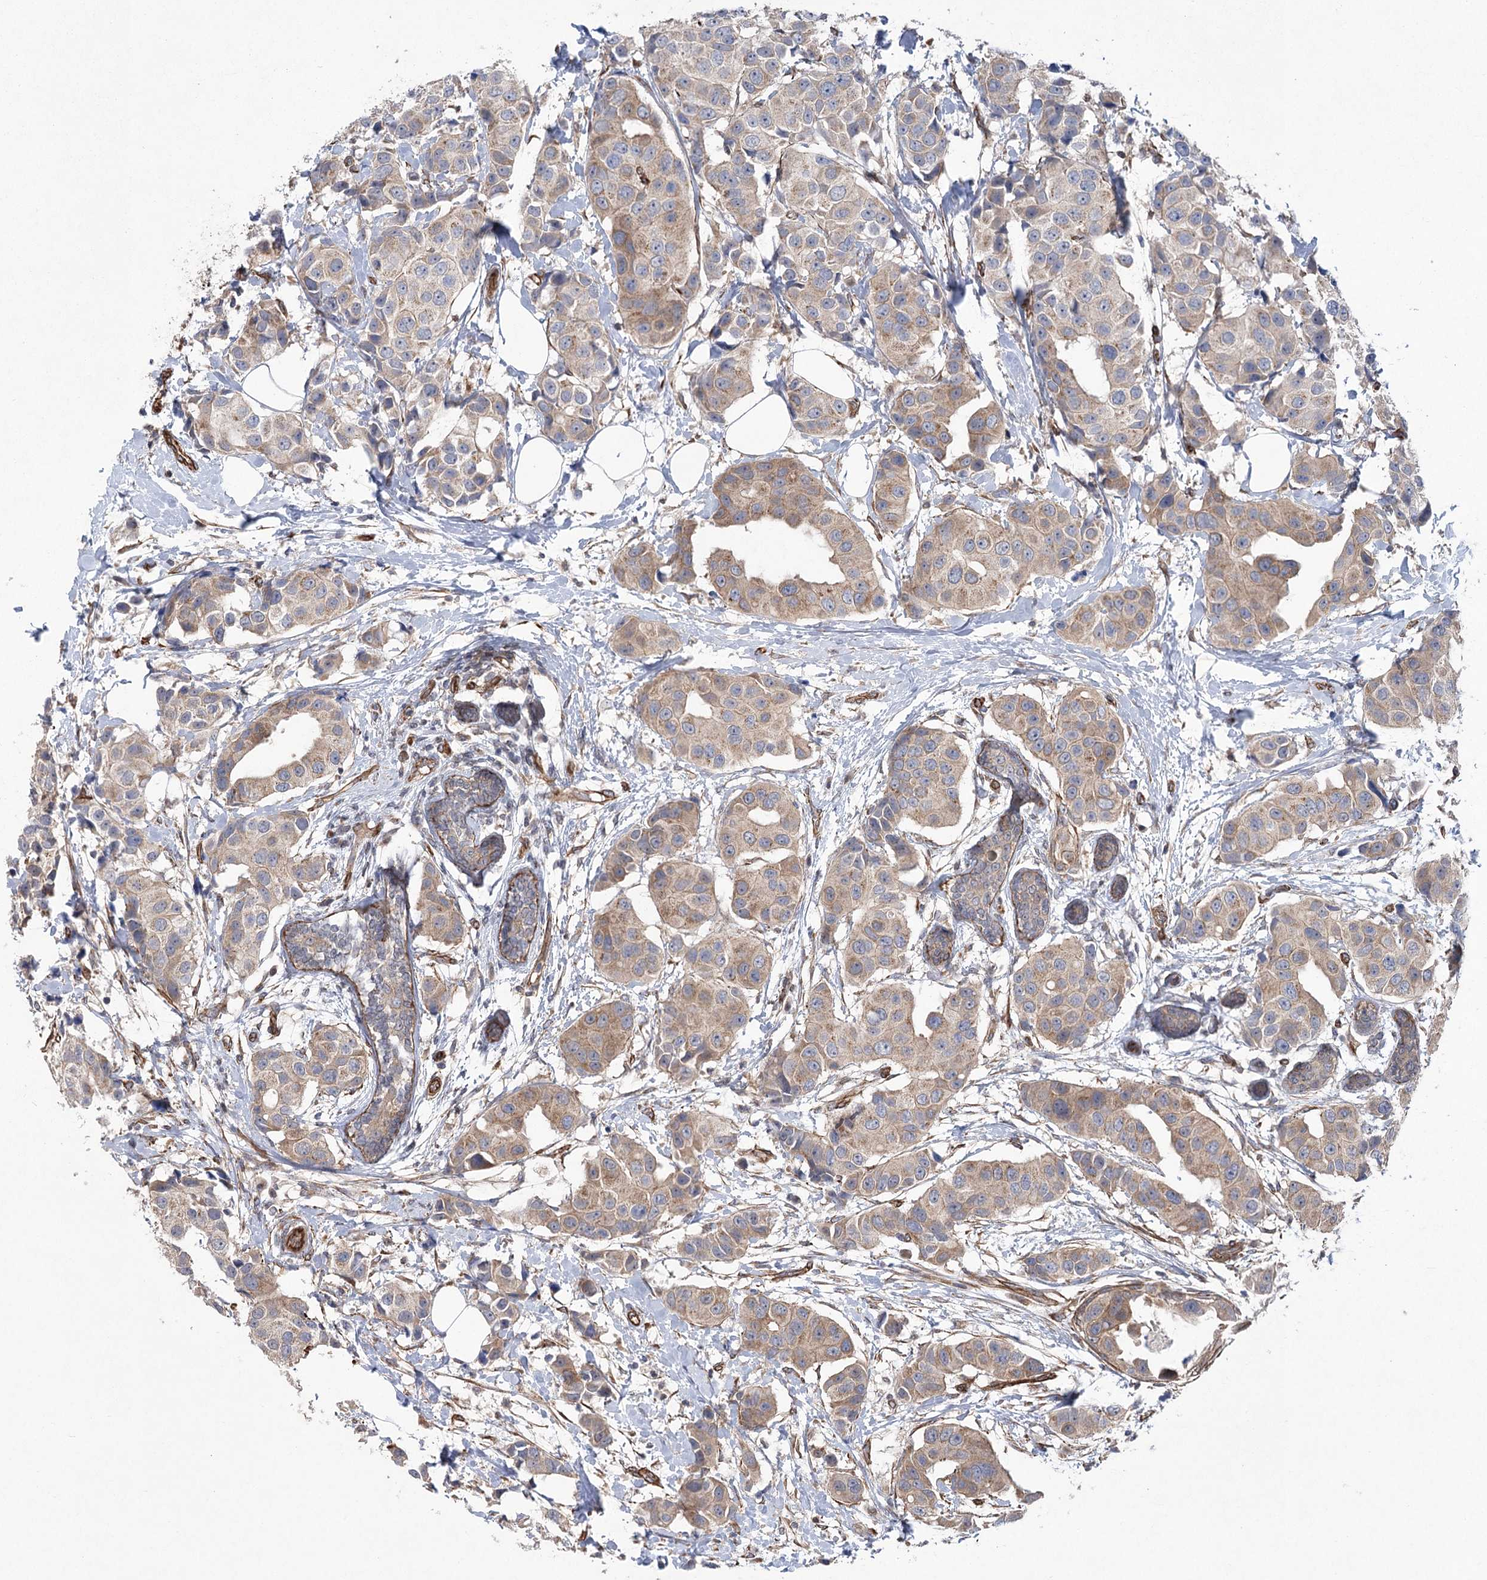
{"staining": {"intensity": "weak", "quantity": "25%-75%", "location": "cytoplasmic/membranous"}, "tissue": "breast cancer", "cell_type": "Tumor cells", "image_type": "cancer", "snomed": [{"axis": "morphology", "description": "Normal tissue, NOS"}, {"axis": "morphology", "description": "Duct carcinoma"}, {"axis": "topography", "description": "Breast"}], "caption": "IHC (DAB (3,3'-diaminobenzidine)) staining of human breast cancer (invasive ductal carcinoma) demonstrates weak cytoplasmic/membranous protein staining in about 25%-75% of tumor cells. The staining is performed using DAB (3,3'-diaminobenzidine) brown chromogen to label protein expression. The nuclei are counter-stained blue using hematoxylin.", "gene": "RWDD4", "patient": {"sex": "female", "age": 39}}